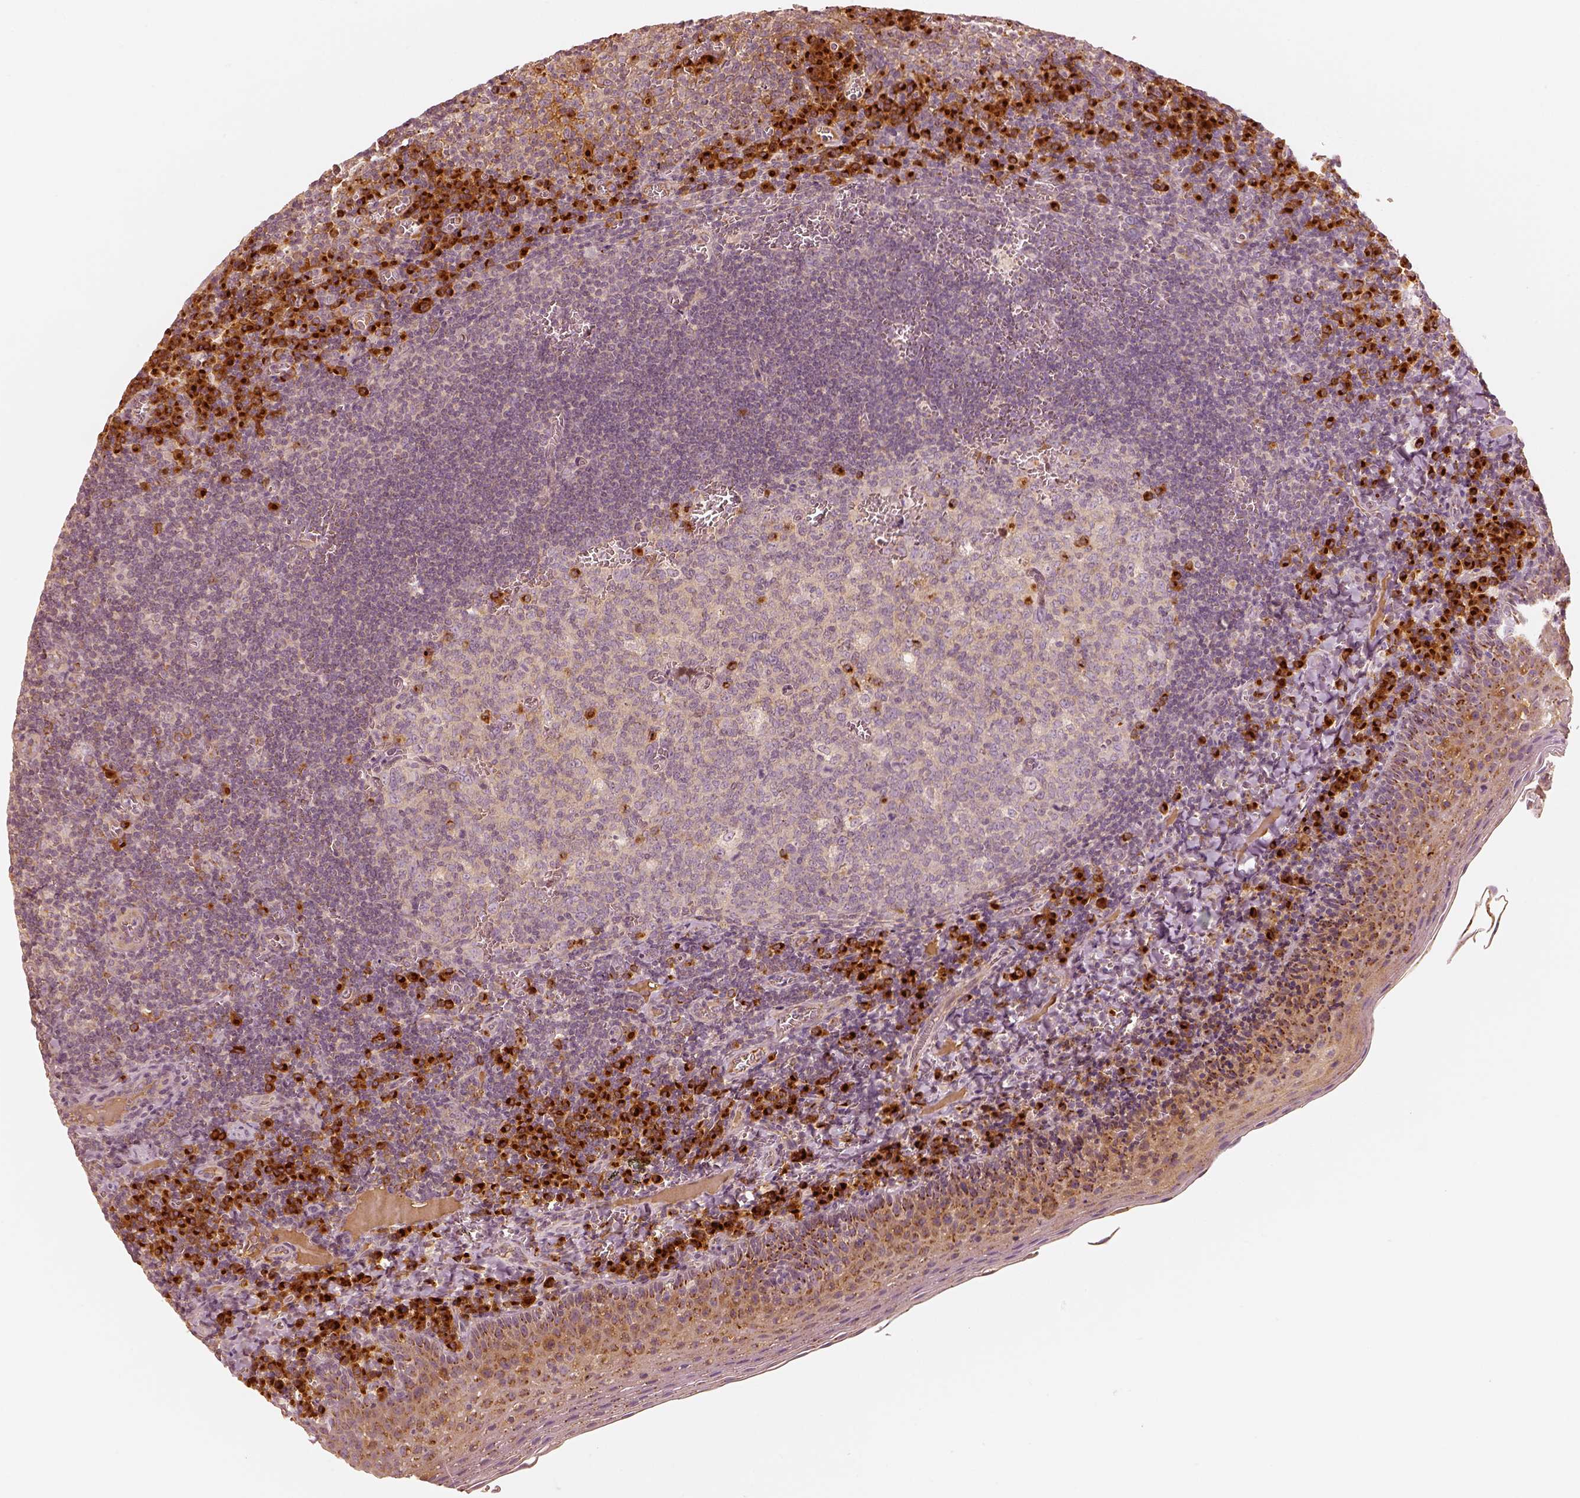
{"staining": {"intensity": "strong", "quantity": "<25%", "location": "cytoplasmic/membranous"}, "tissue": "tonsil", "cell_type": "Germinal center cells", "image_type": "normal", "snomed": [{"axis": "morphology", "description": "Normal tissue, NOS"}, {"axis": "morphology", "description": "Inflammation, NOS"}, {"axis": "topography", "description": "Tonsil"}], "caption": "IHC of benign human tonsil demonstrates medium levels of strong cytoplasmic/membranous staining in approximately <25% of germinal center cells.", "gene": "GORASP2", "patient": {"sex": "female", "age": 31}}